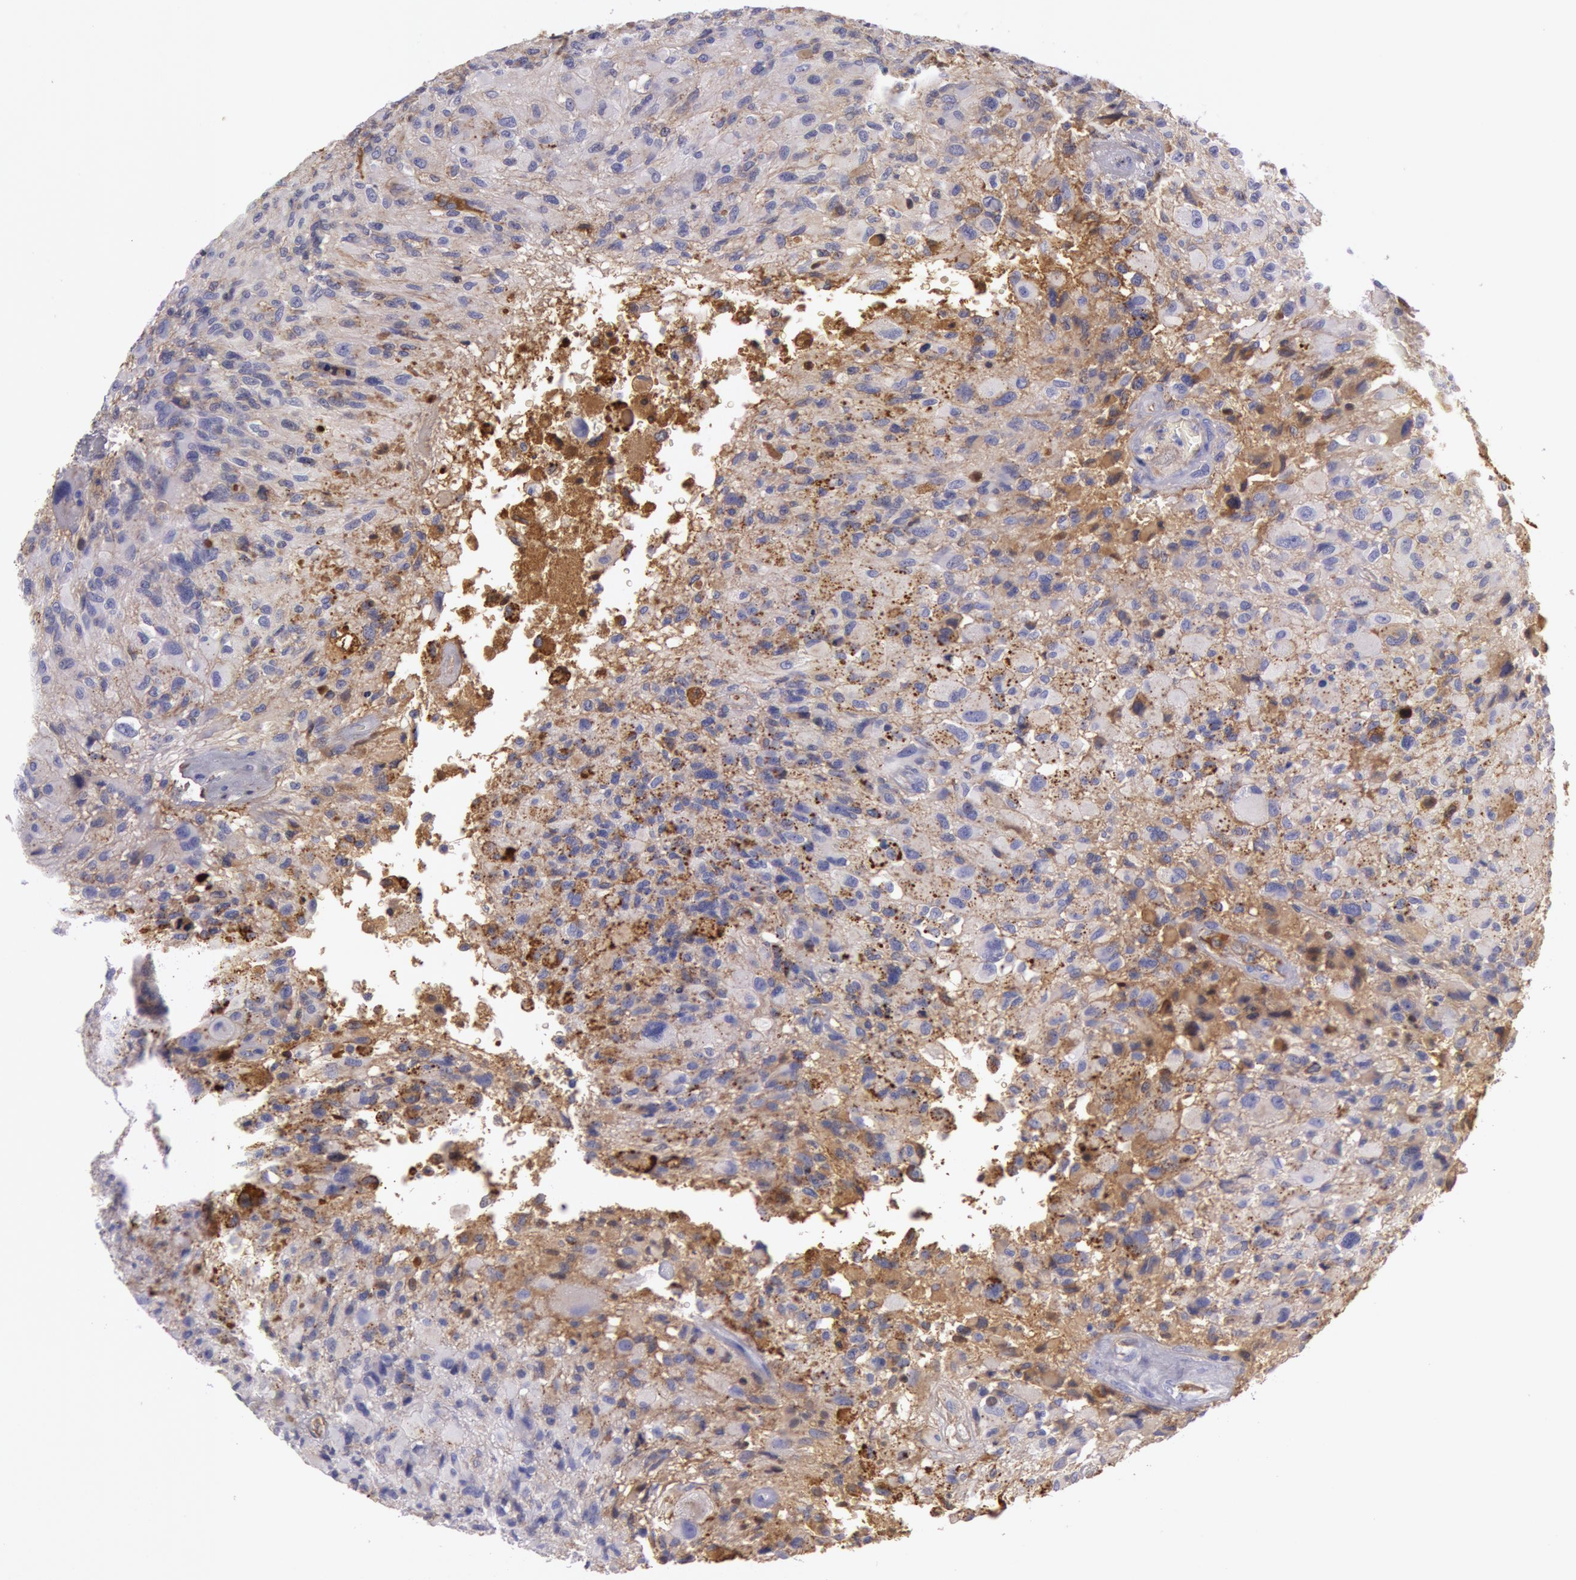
{"staining": {"intensity": "moderate", "quantity": "25%-75%", "location": "cytoplasmic/membranous"}, "tissue": "glioma", "cell_type": "Tumor cells", "image_type": "cancer", "snomed": [{"axis": "morphology", "description": "Glioma, malignant, High grade"}, {"axis": "topography", "description": "Brain"}], "caption": "Immunohistochemistry (IHC) (DAB) staining of human high-grade glioma (malignant) exhibits moderate cytoplasmic/membranous protein expression in approximately 25%-75% of tumor cells.", "gene": "IGHG1", "patient": {"sex": "male", "age": 69}}